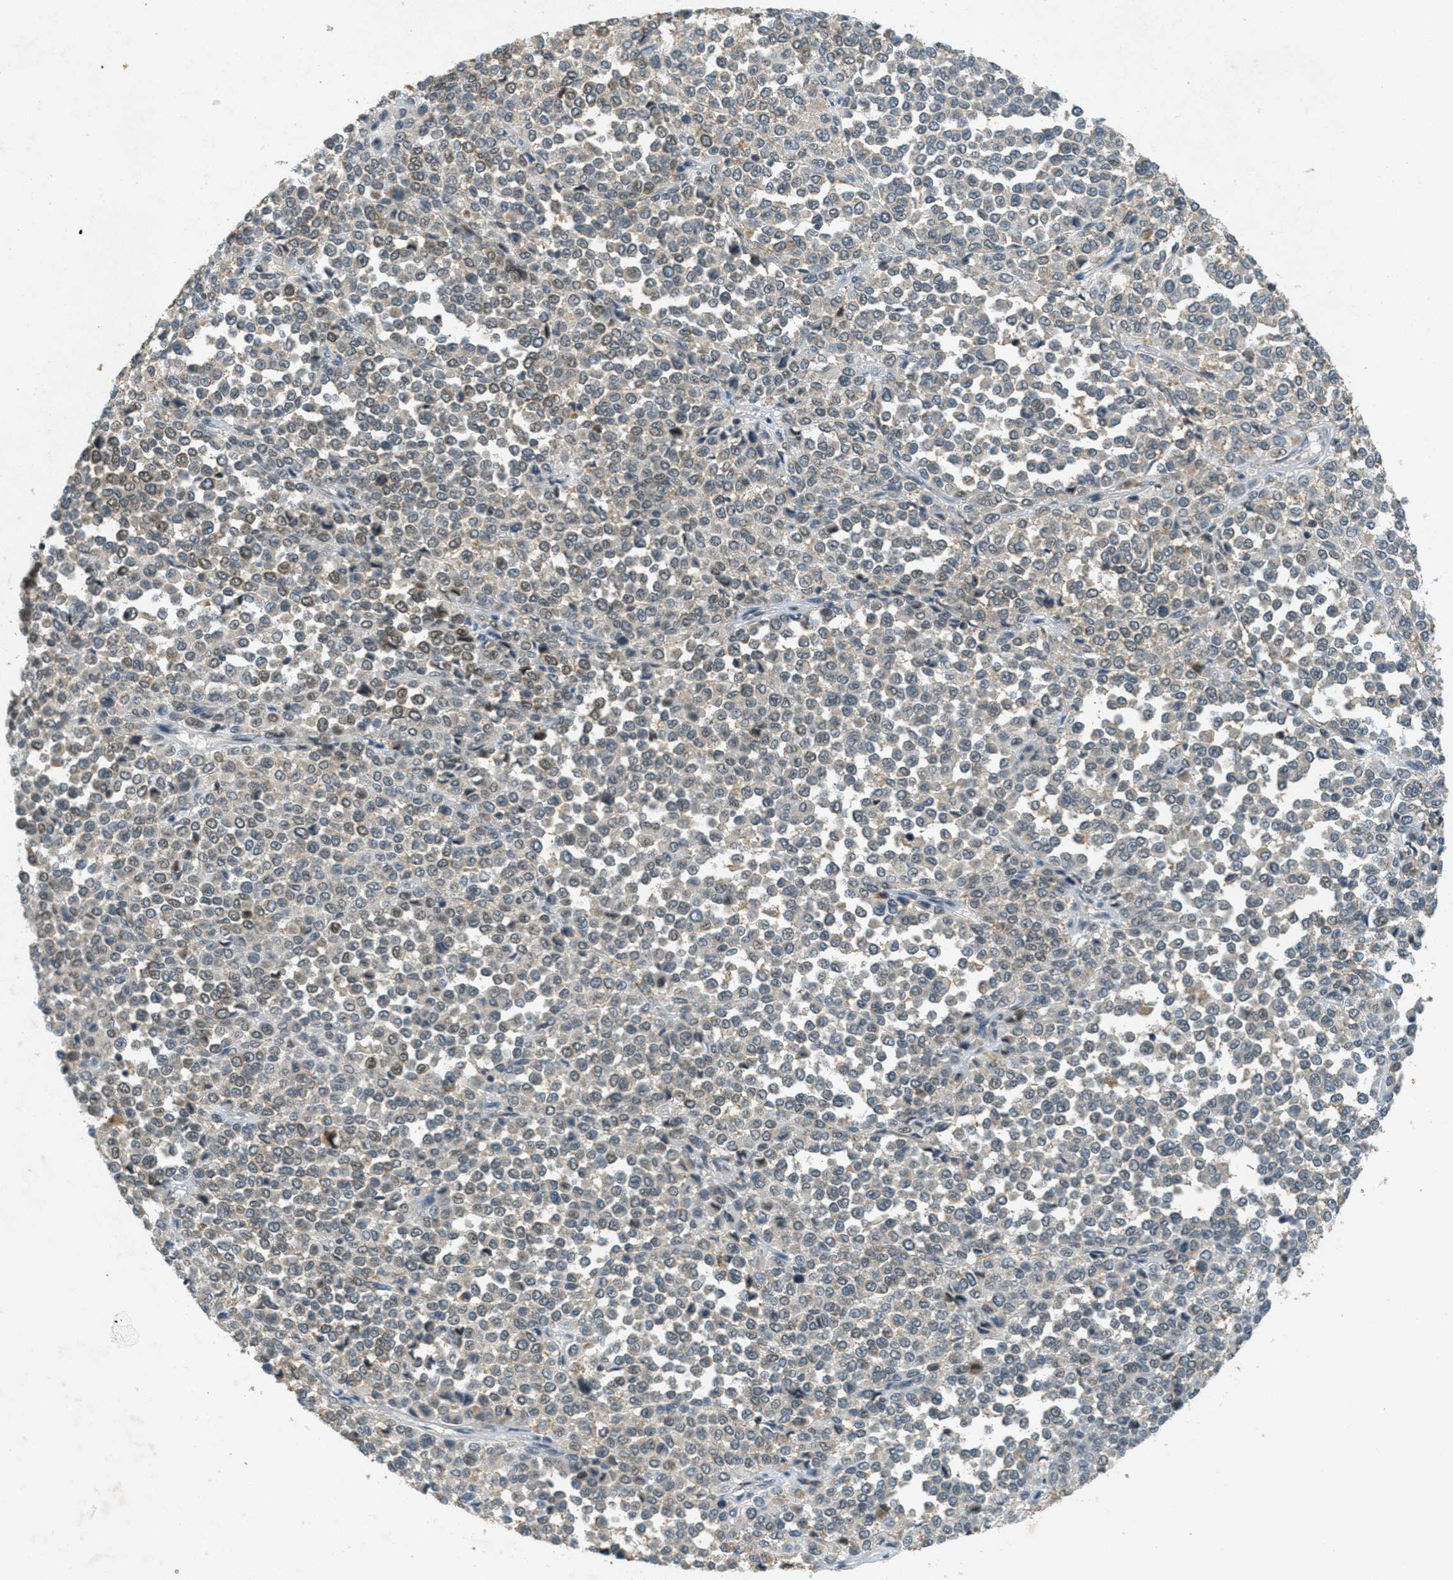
{"staining": {"intensity": "weak", "quantity": "<25%", "location": "cytoplasmic/membranous"}, "tissue": "melanoma", "cell_type": "Tumor cells", "image_type": "cancer", "snomed": [{"axis": "morphology", "description": "Malignant melanoma, Metastatic site"}, {"axis": "topography", "description": "Pancreas"}], "caption": "There is no significant staining in tumor cells of malignant melanoma (metastatic site).", "gene": "TCF20", "patient": {"sex": "female", "age": 30}}